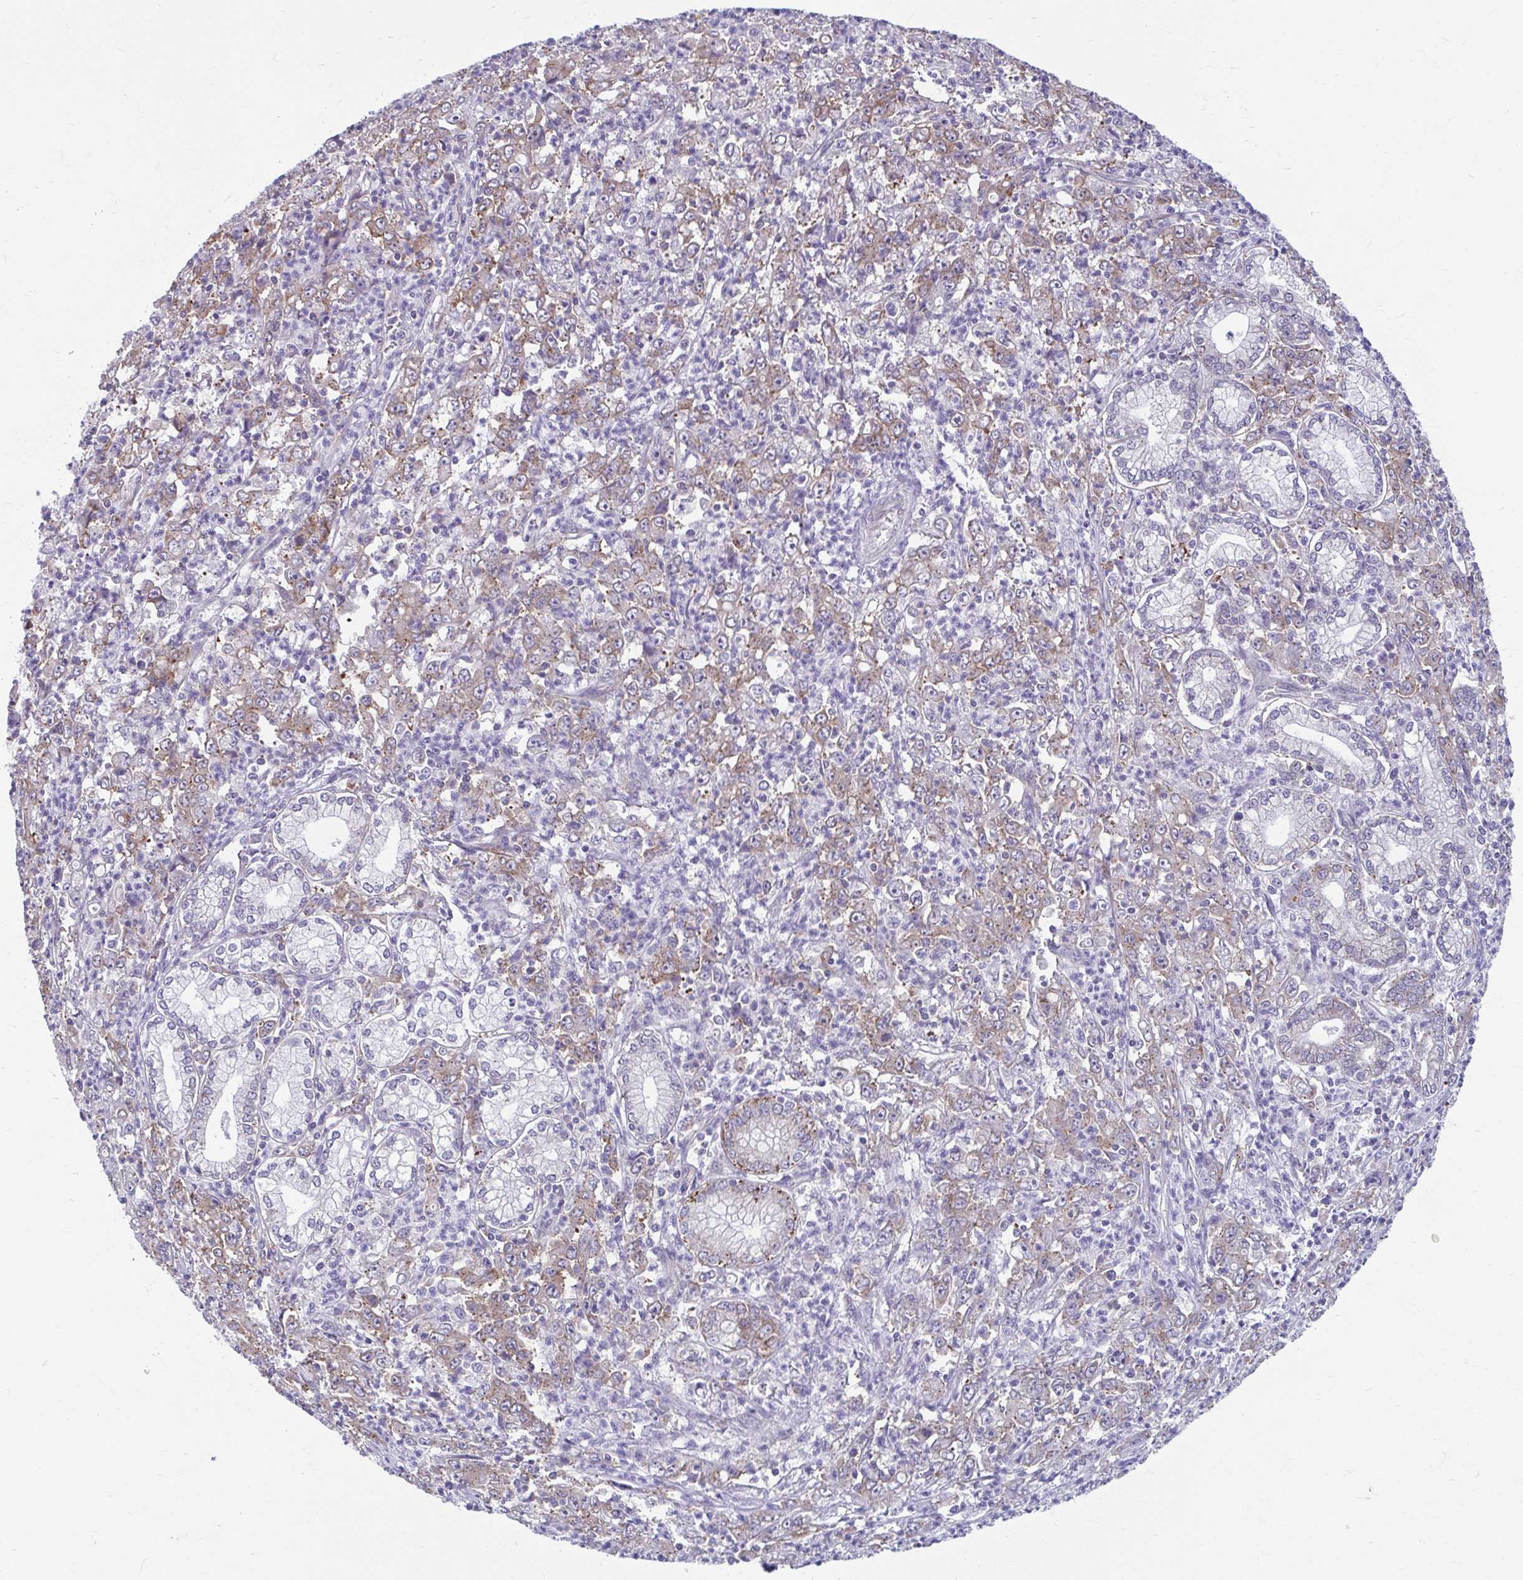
{"staining": {"intensity": "weak", "quantity": ">75%", "location": "cytoplasmic/membranous"}, "tissue": "stomach cancer", "cell_type": "Tumor cells", "image_type": "cancer", "snomed": [{"axis": "morphology", "description": "Adenocarcinoma, NOS"}, {"axis": "topography", "description": "Stomach, lower"}], "caption": "Weak cytoplasmic/membranous protein staining is identified in about >75% of tumor cells in adenocarcinoma (stomach).", "gene": "TMEM108", "patient": {"sex": "female", "age": 71}}